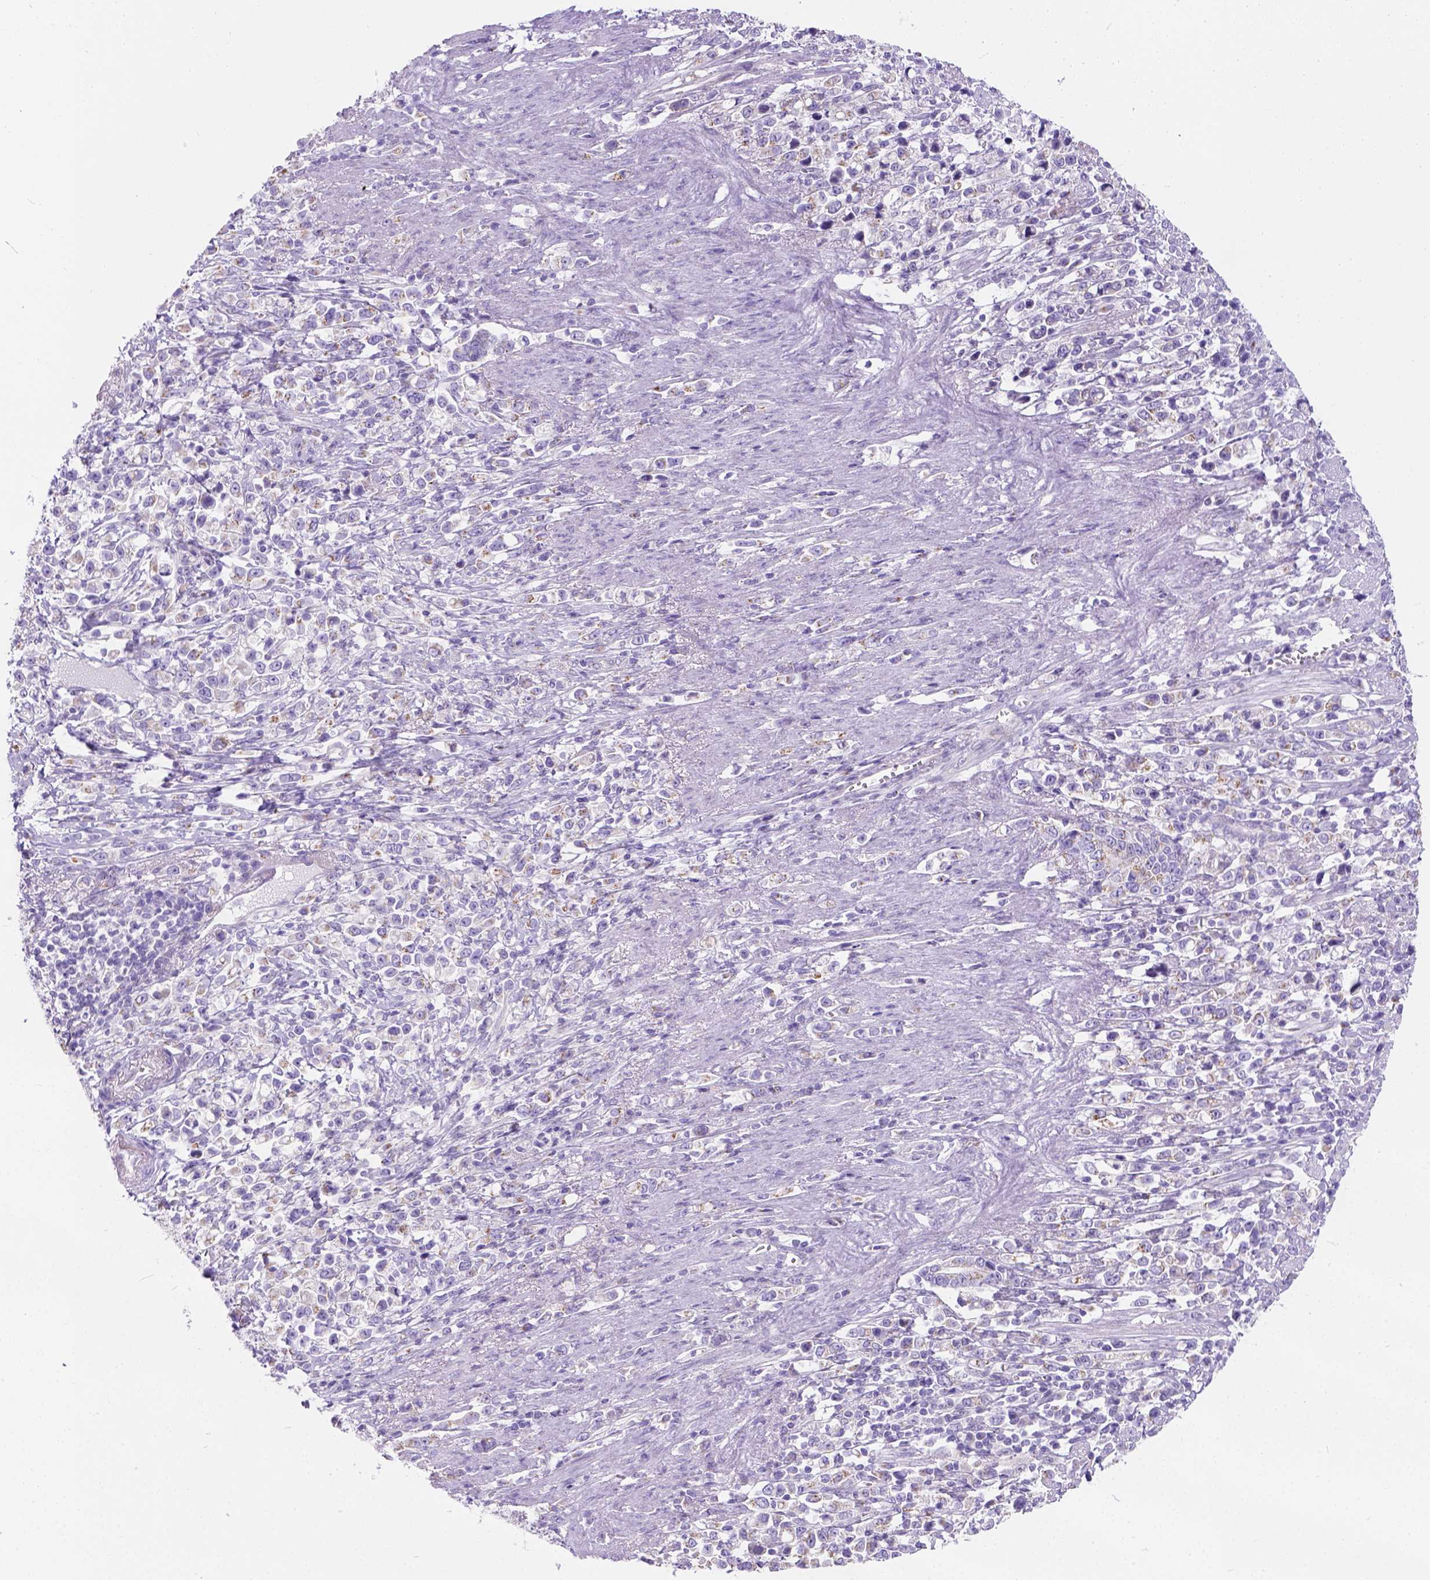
{"staining": {"intensity": "negative", "quantity": "none", "location": "none"}, "tissue": "stomach cancer", "cell_type": "Tumor cells", "image_type": "cancer", "snomed": [{"axis": "morphology", "description": "Adenocarcinoma, NOS"}, {"axis": "topography", "description": "Stomach"}], "caption": "This is an immunohistochemistry histopathology image of human stomach cancer. There is no positivity in tumor cells.", "gene": "PHF7", "patient": {"sex": "male", "age": 63}}